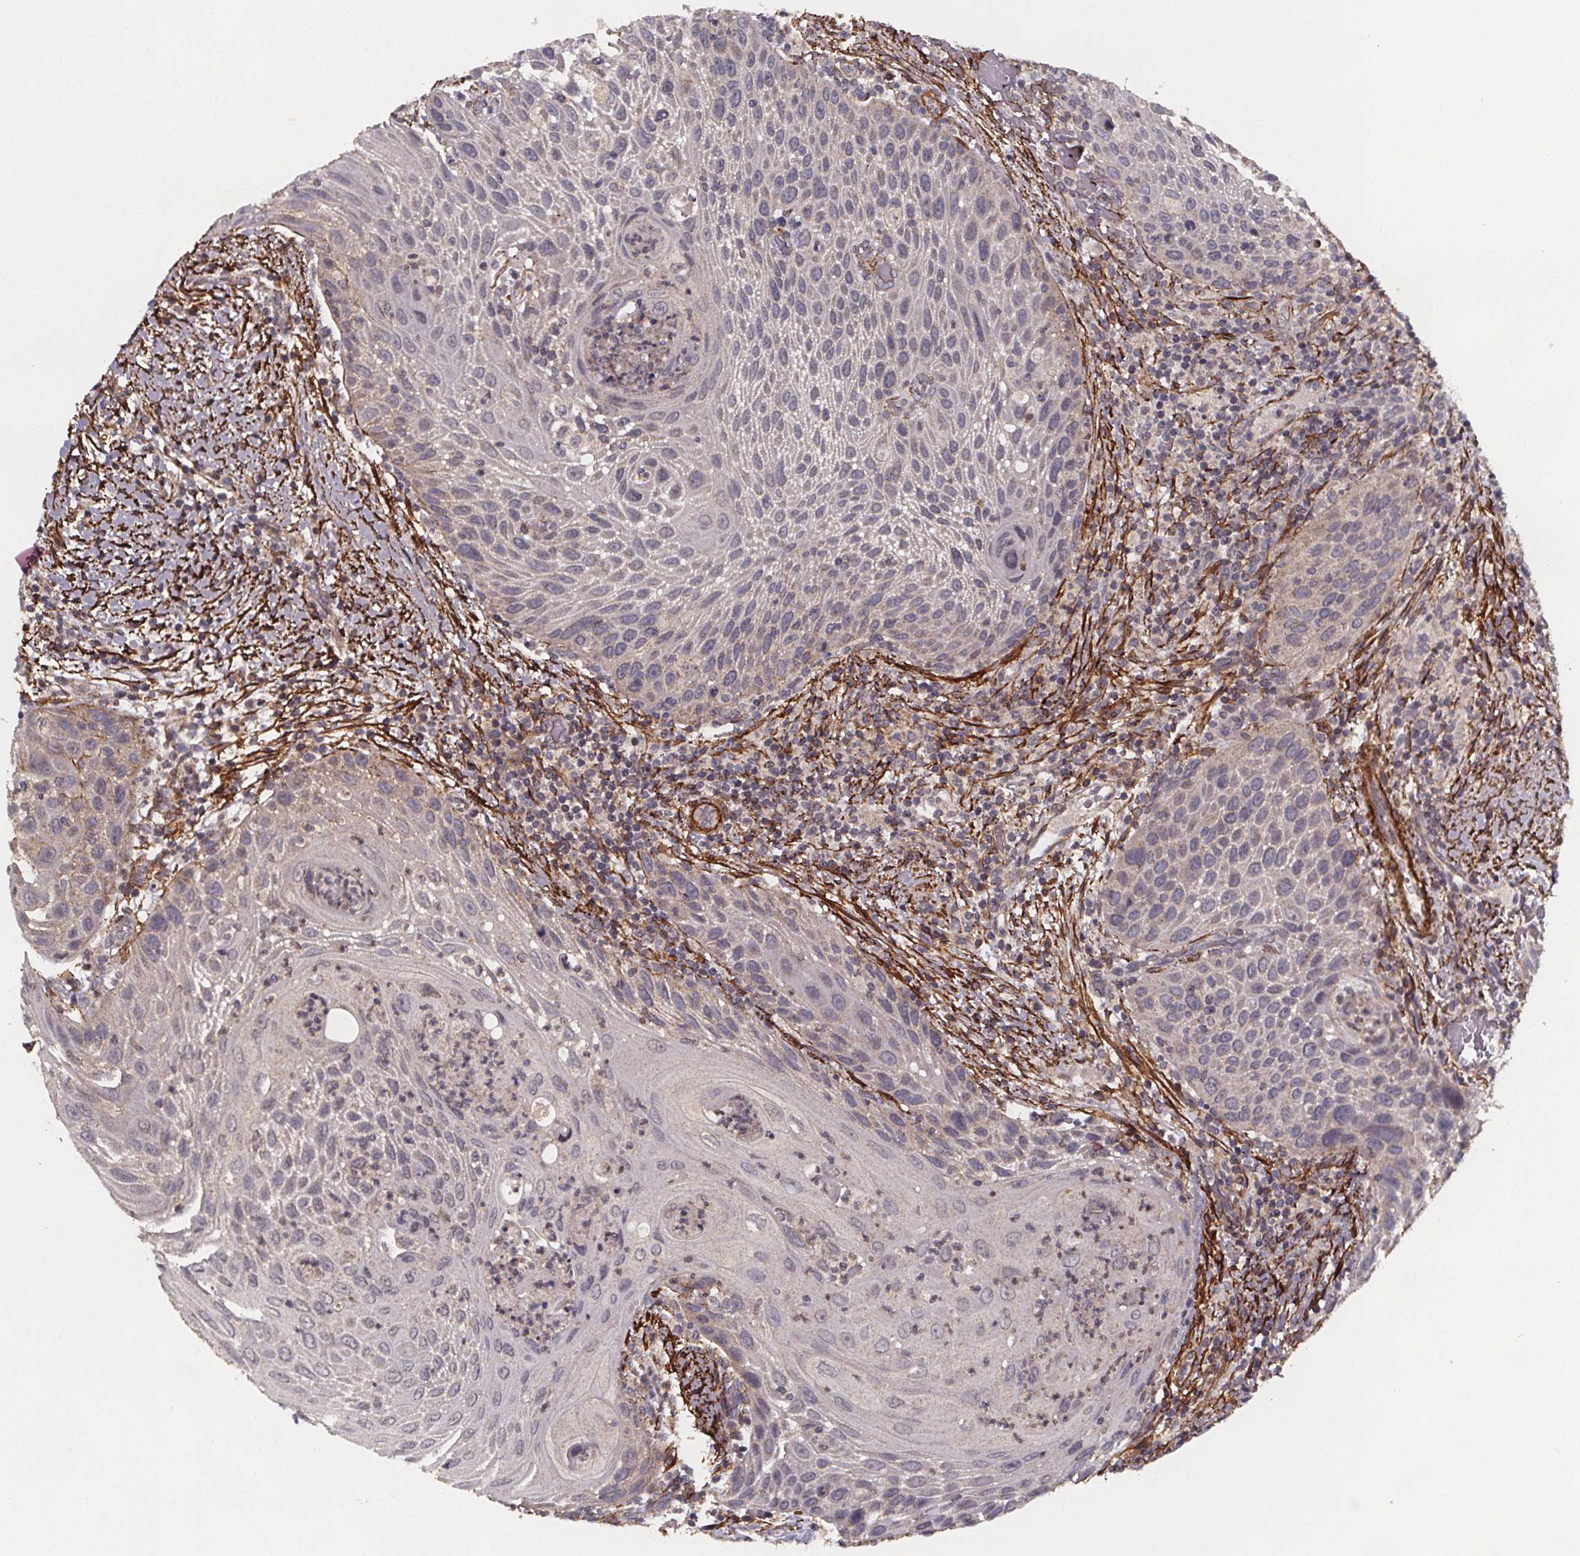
{"staining": {"intensity": "negative", "quantity": "none", "location": "none"}, "tissue": "head and neck cancer", "cell_type": "Tumor cells", "image_type": "cancer", "snomed": [{"axis": "morphology", "description": "Squamous cell carcinoma, NOS"}, {"axis": "topography", "description": "Head-Neck"}], "caption": "IHC photomicrograph of human head and neck cancer (squamous cell carcinoma) stained for a protein (brown), which exhibits no staining in tumor cells.", "gene": "PALLD", "patient": {"sex": "male", "age": 69}}